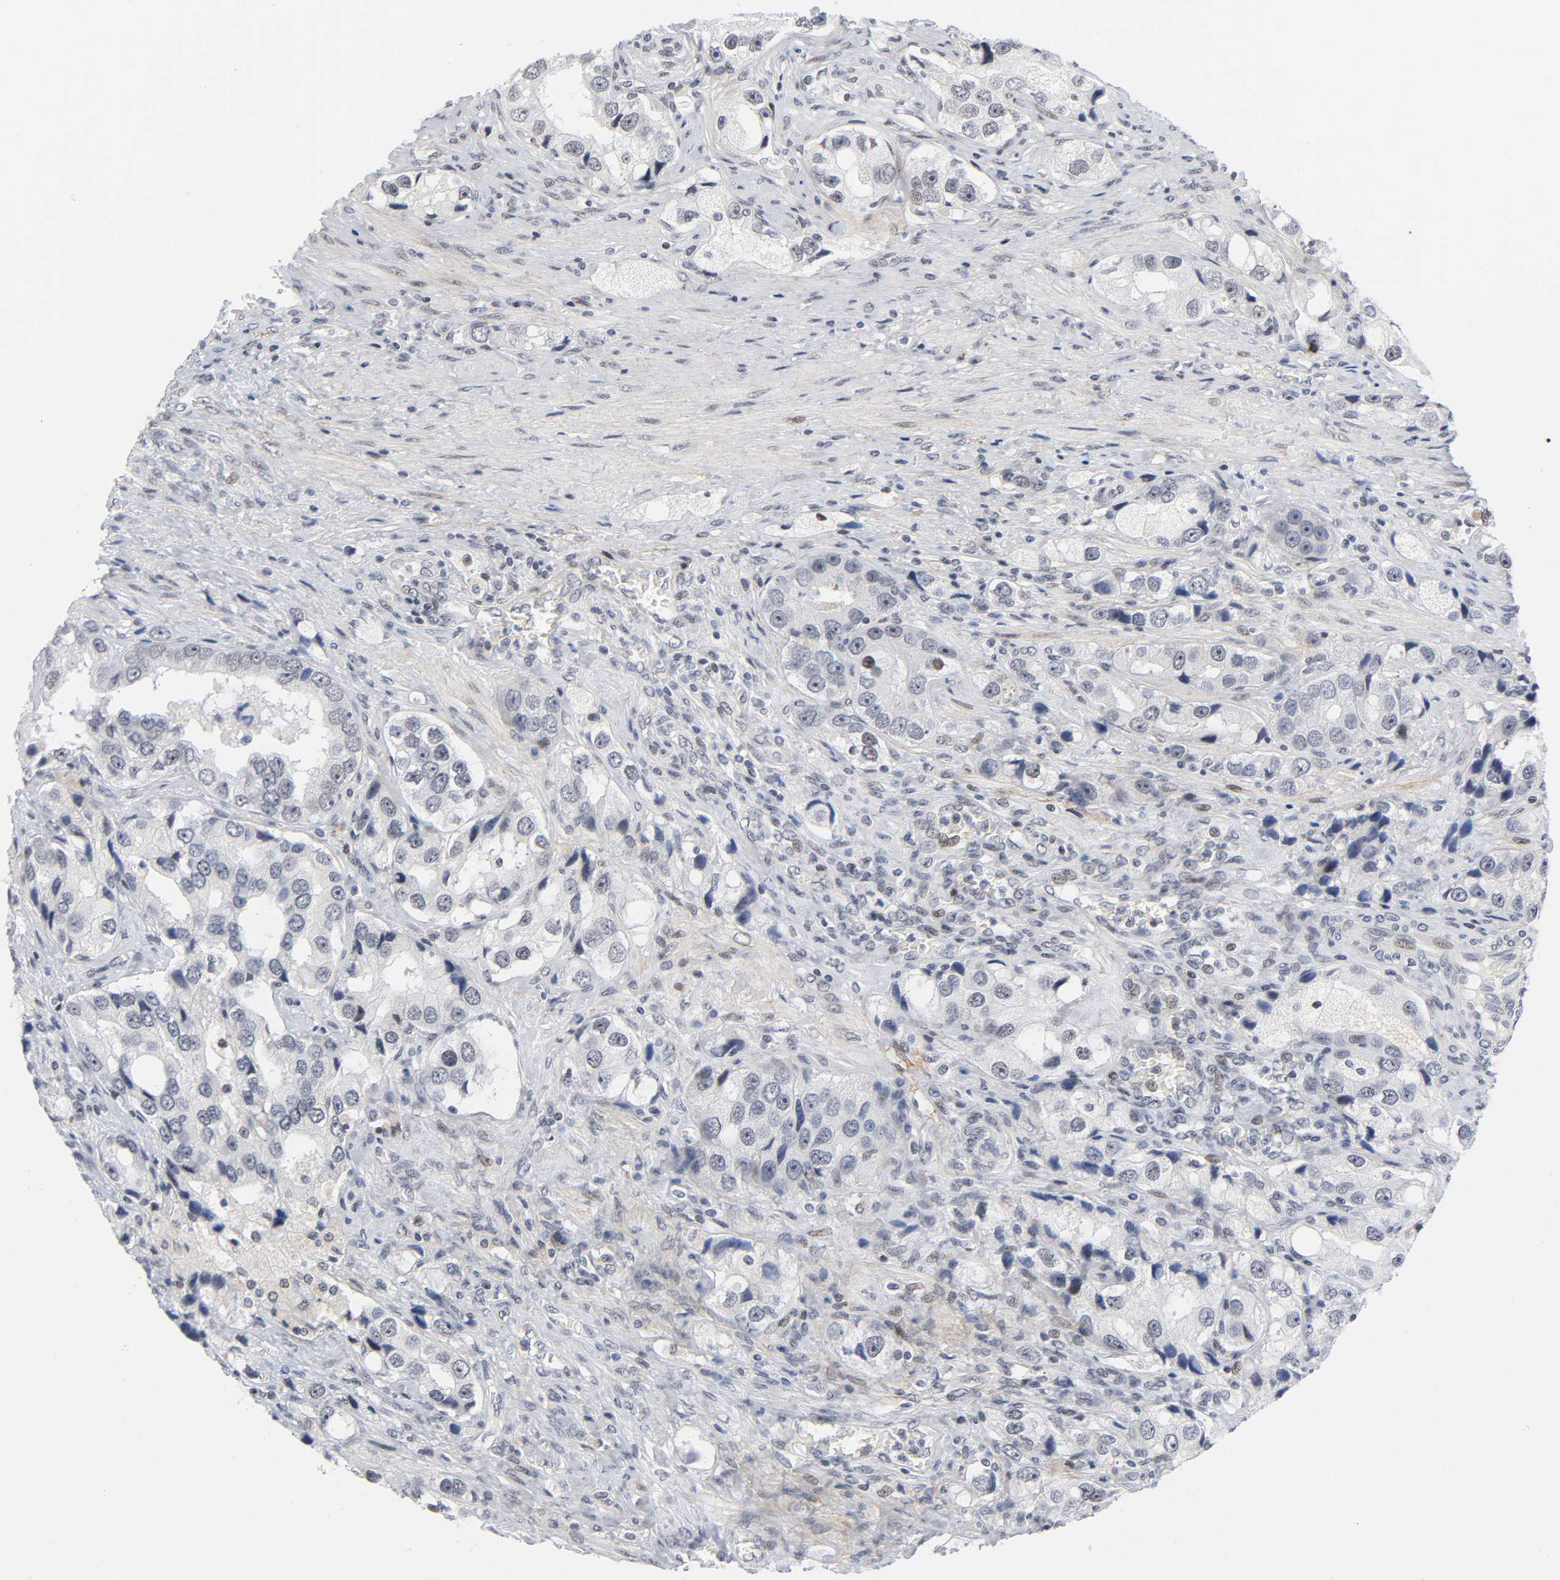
{"staining": {"intensity": "negative", "quantity": "none", "location": "none"}, "tissue": "prostate cancer", "cell_type": "Tumor cells", "image_type": "cancer", "snomed": [{"axis": "morphology", "description": "Adenocarcinoma, High grade"}, {"axis": "topography", "description": "Prostate"}], "caption": "Immunohistochemistry micrograph of prostate cancer stained for a protein (brown), which shows no positivity in tumor cells.", "gene": "DIDO1", "patient": {"sex": "male", "age": 63}}